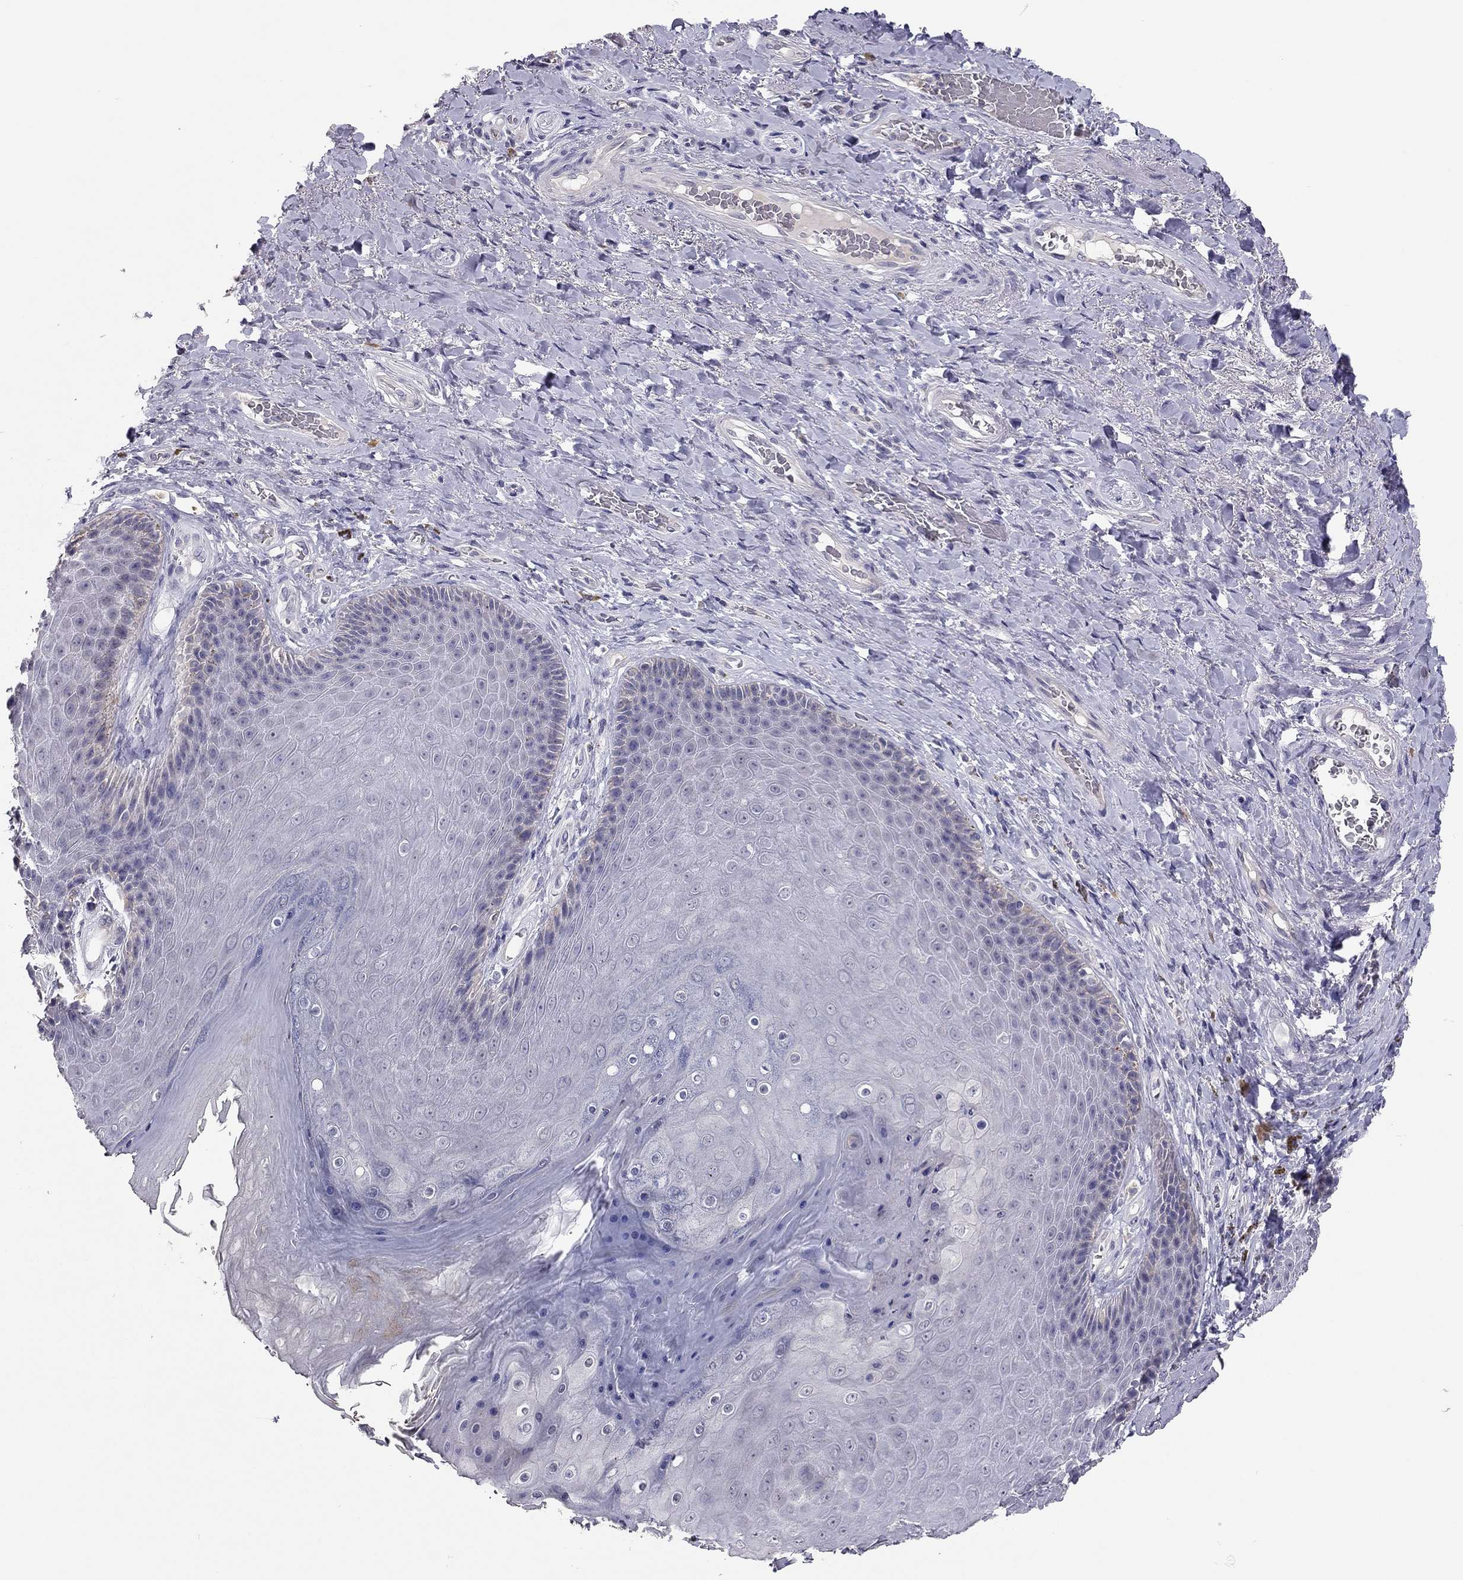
{"staining": {"intensity": "negative", "quantity": "none", "location": "none"}, "tissue": "skin", "cell_type": "Epidermal cells", "image_type": "normal", "snomed": [{"axis": "morphology", "description": "Normal tissue, NOS"}, {"axis": "topography", "description": "Skeletal muscle"}, {"axis": "topography", "description": "Anal"}, {"axis": "topography", "description": "Peripheral nerve tissue"}], "caption": "An image of skin stained for a protein reveals no brown staining in epidermal cells. Brightfield microscopy of immunohistochemistry stained with DAB (brown) and hematoxylin (blue), captured at high magnification.", "gene": "SCARB1", "patient": {"sex": "male", "age": 53}}